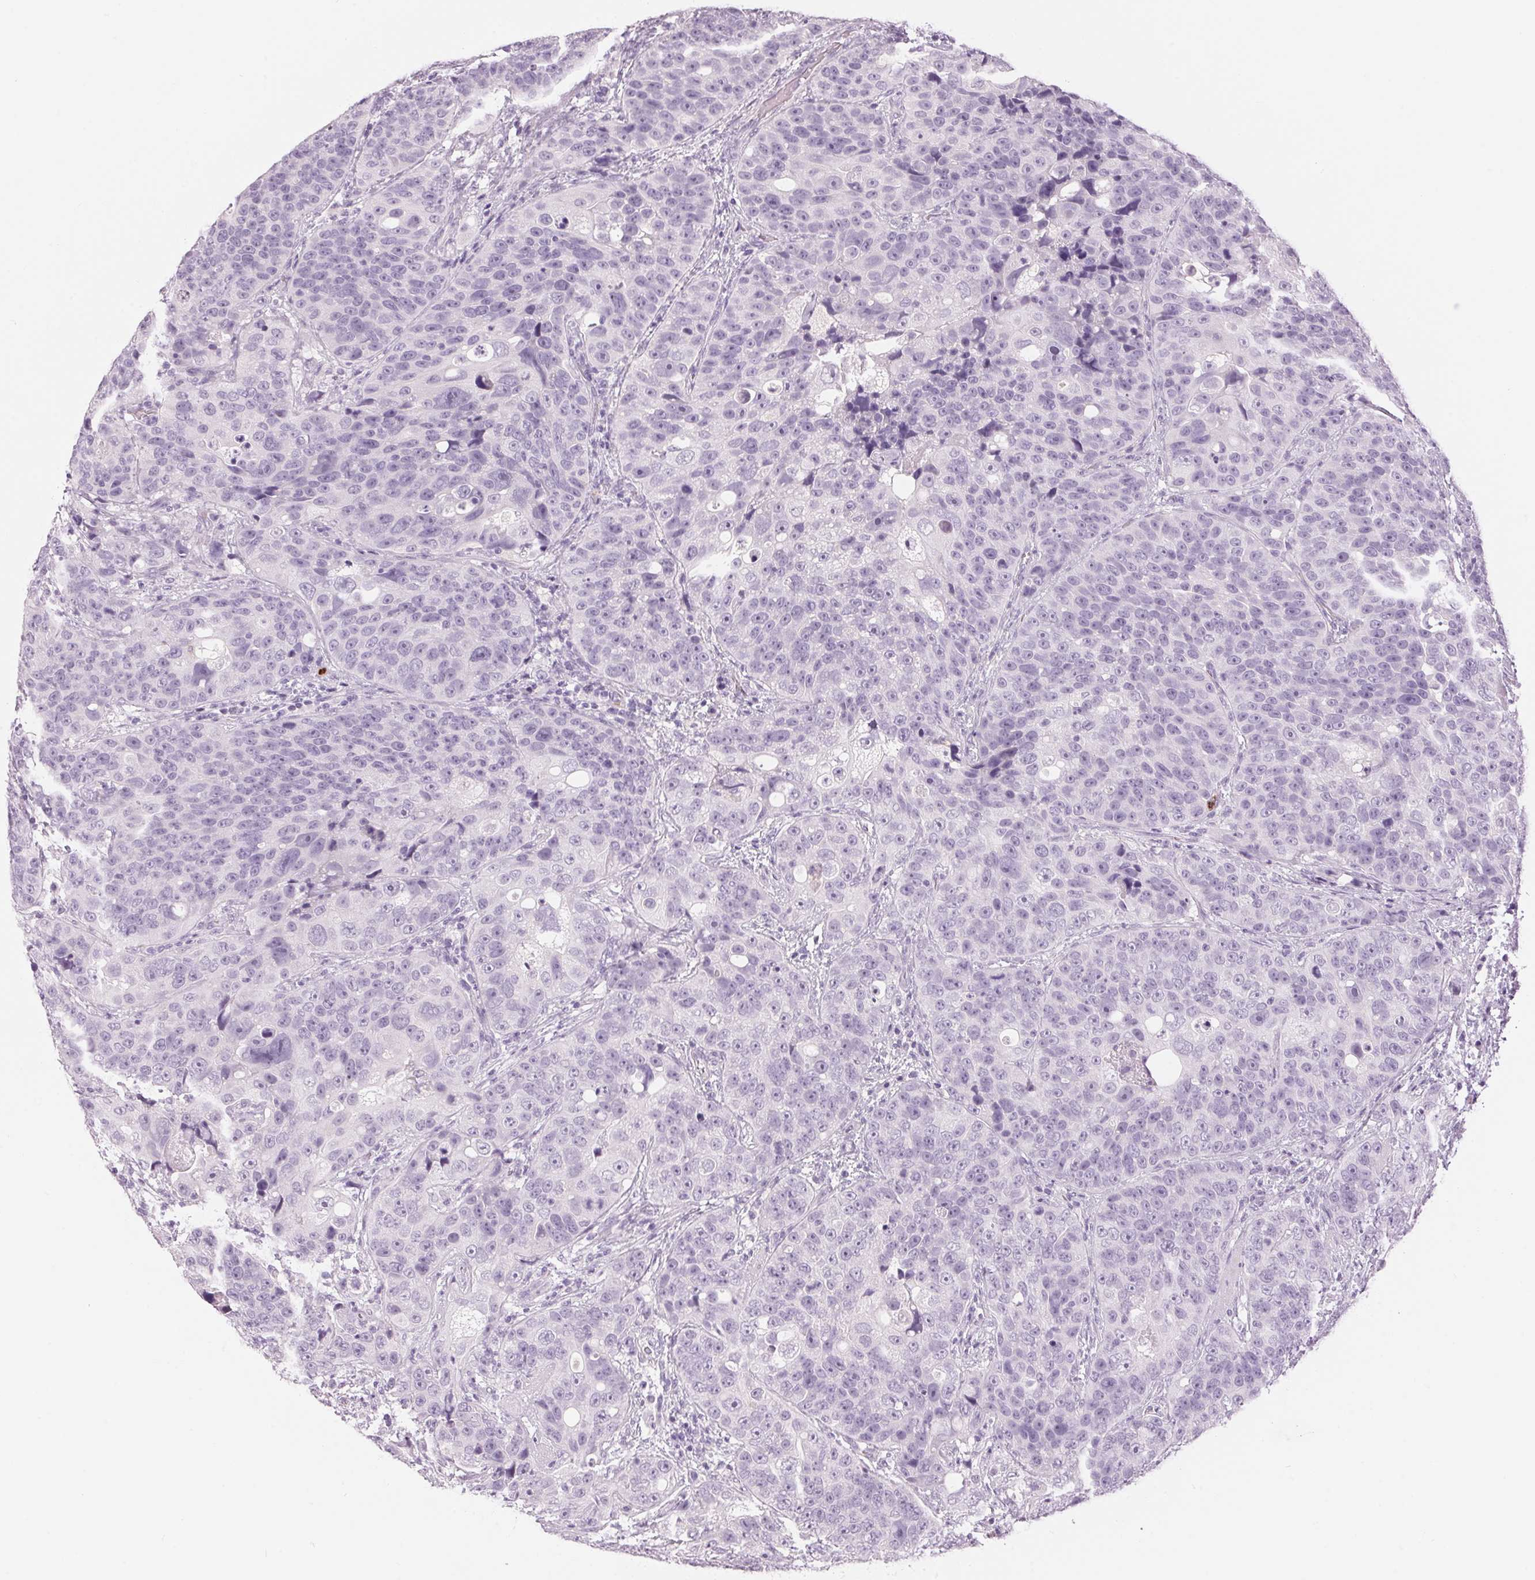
{"staining": {"intensity": "negative", "quantity": "none", "location": "none"}, "tissue": "urothelial cancer", "cell_type": "Tumor cells", "image_type": "cancer", "snomed": [{"axis": "morphology", "description": "Urothelial carcinoma, NOS"}, {"axis": "topography", "description": "Urinary bladder"}], "caption": "Tumor cells are negative for protein expression in human transitional cell carcinoma.", "gene": "KLK7", "patient": {"sex": "male", "age": 52}}